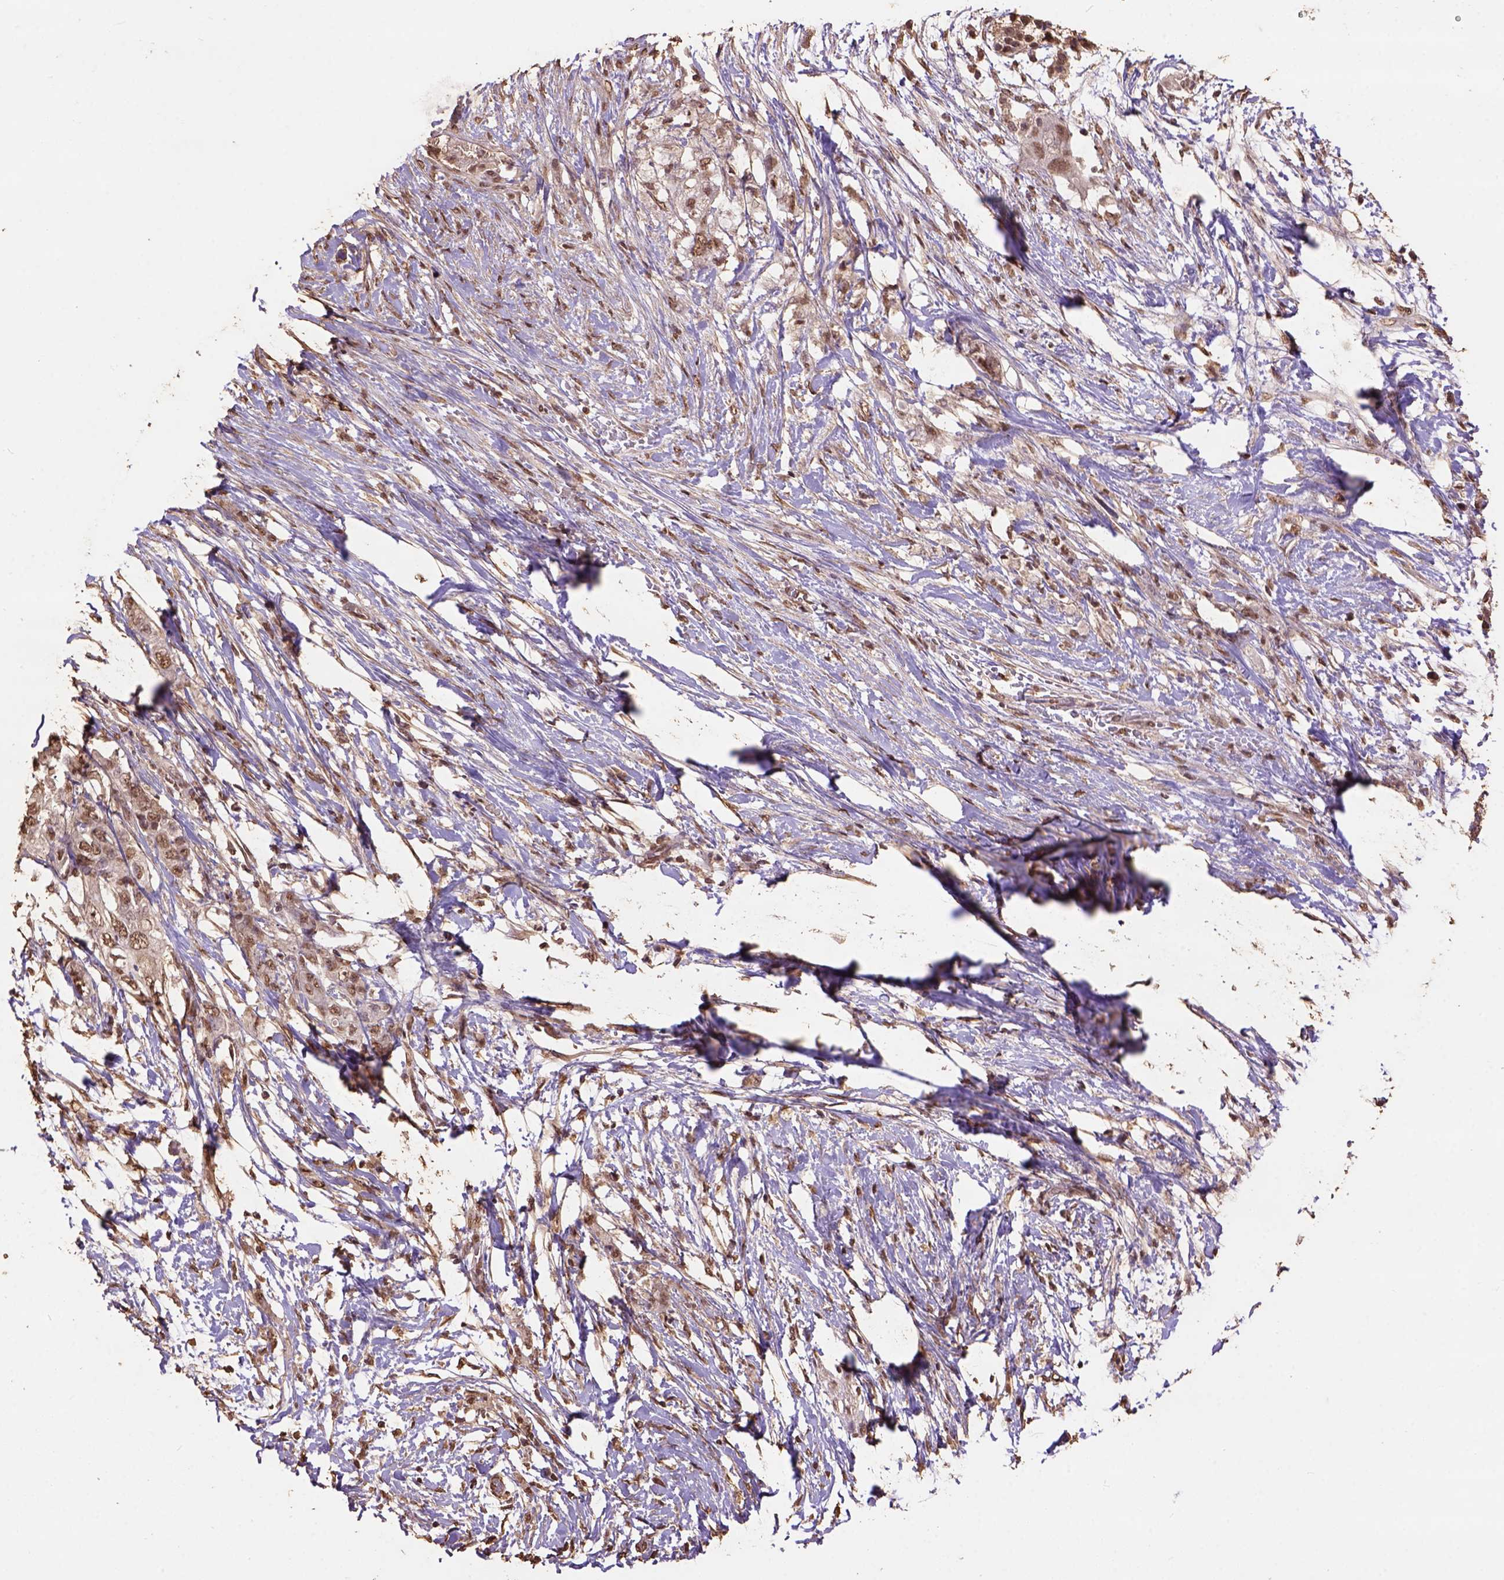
{"staining": {"intensity": "moderate", "quantity": ">75%", "location": "nuclear"}, "tissue": "pancreatic cancer", "cell_type": "Tumor cells", "image_type": "cancer", "snomed": [{"axis": "morphology", "description": "Adenocarcinoma, NOS"}, {"axis": "topography", "description": "Pancreas"}], "caption": "Immunohistochemical staining of pancreatic adenocarcinoma demonstrates medium levels of moderate nuclear protein expression in approximately >75% of tumor cells.", "gene": "CSTF2T", "patient": {"sex": "female", "age": 72}}